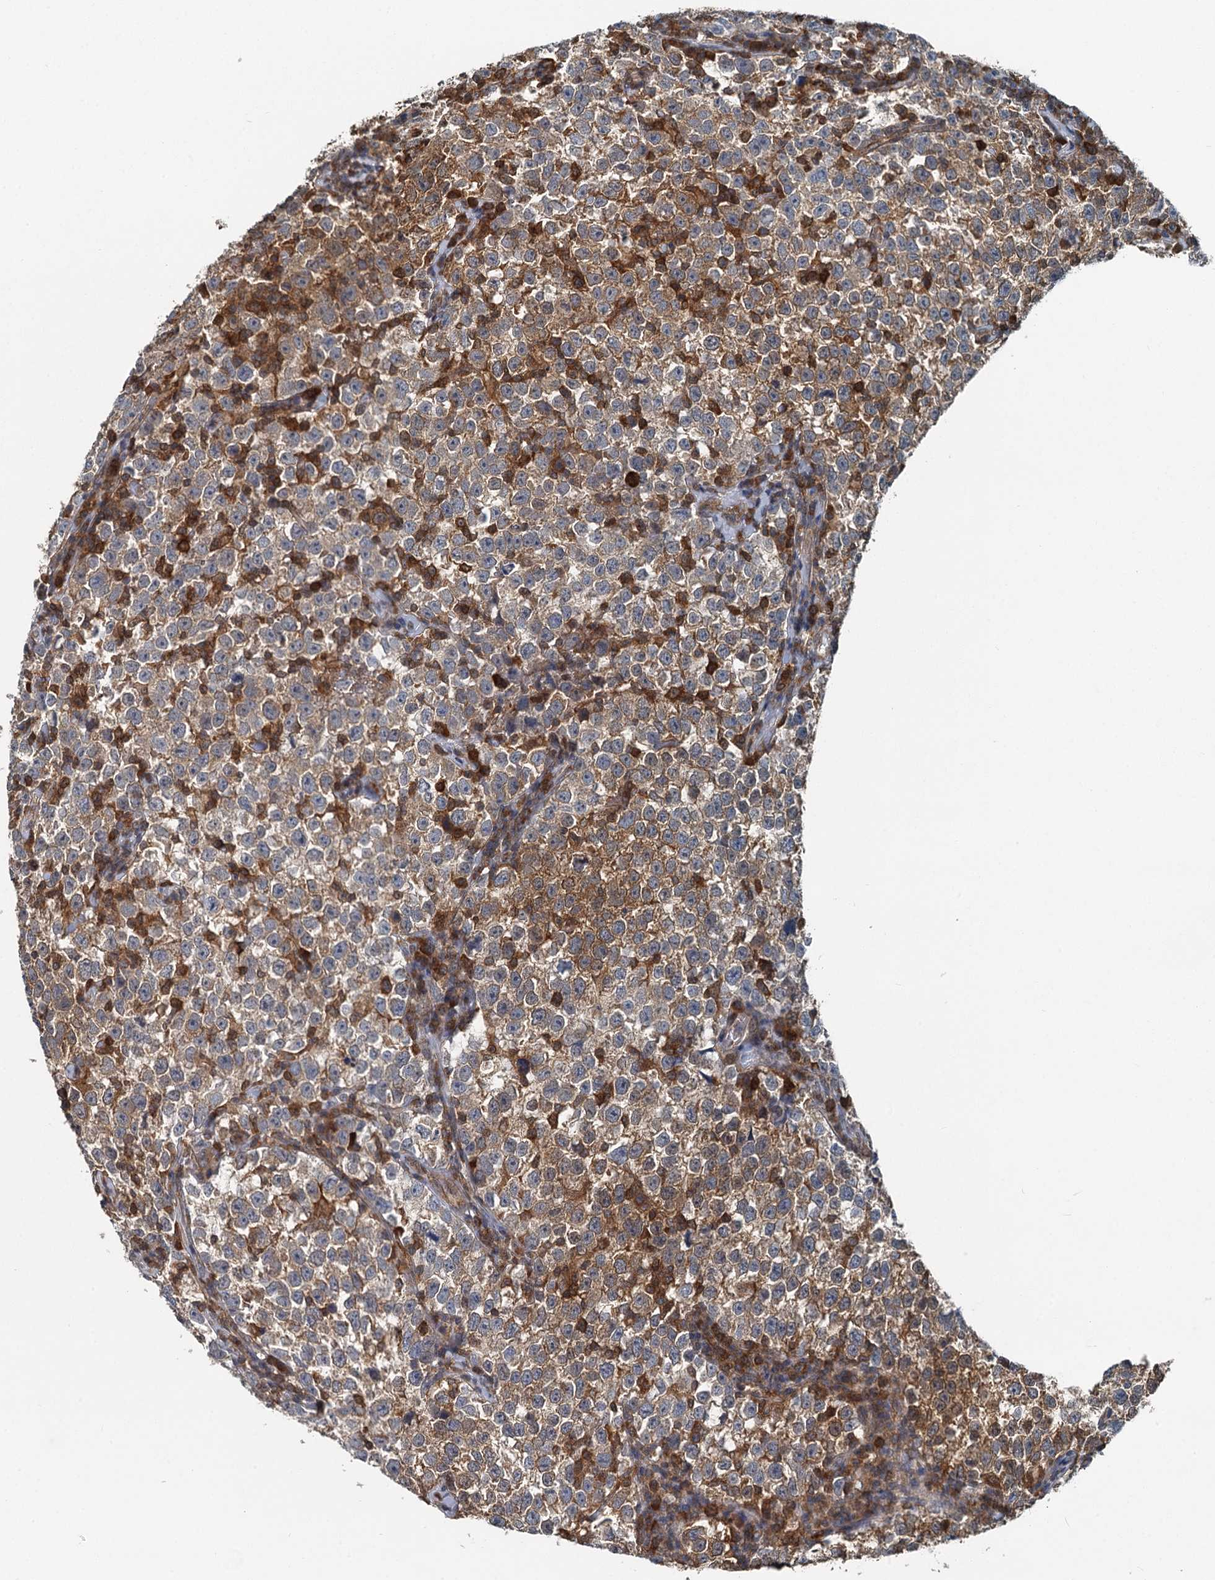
{"staining": {"intensity": "moderate", "quantity": "25%-75%", "location": "cytoplasmic/membranous"}, "tissue": "testis cancer", "cell_type": "Tumor cells", "image_type": "cancer", "snomed": [{"axis": "morphology", "description": "Normal tissue, NOS"}, {"axis": "morphology", "description": "Seminoma, NOS"}, {"axis": "topography", "description": "Testis"}], "caption": "Immunohistochemistry (IHC) (DAB) staining of human testis cancer (seminoma) reveals moderate cytoplasmic/membranous protein staining in approximately 25%-75% of tumor cells. (DAB (3,3'-diaminobenzidine) = brown stain, brightfield microscopy at high magnification).", "gene": "GPI", "patient": {"sex": "male", "age": 43}}